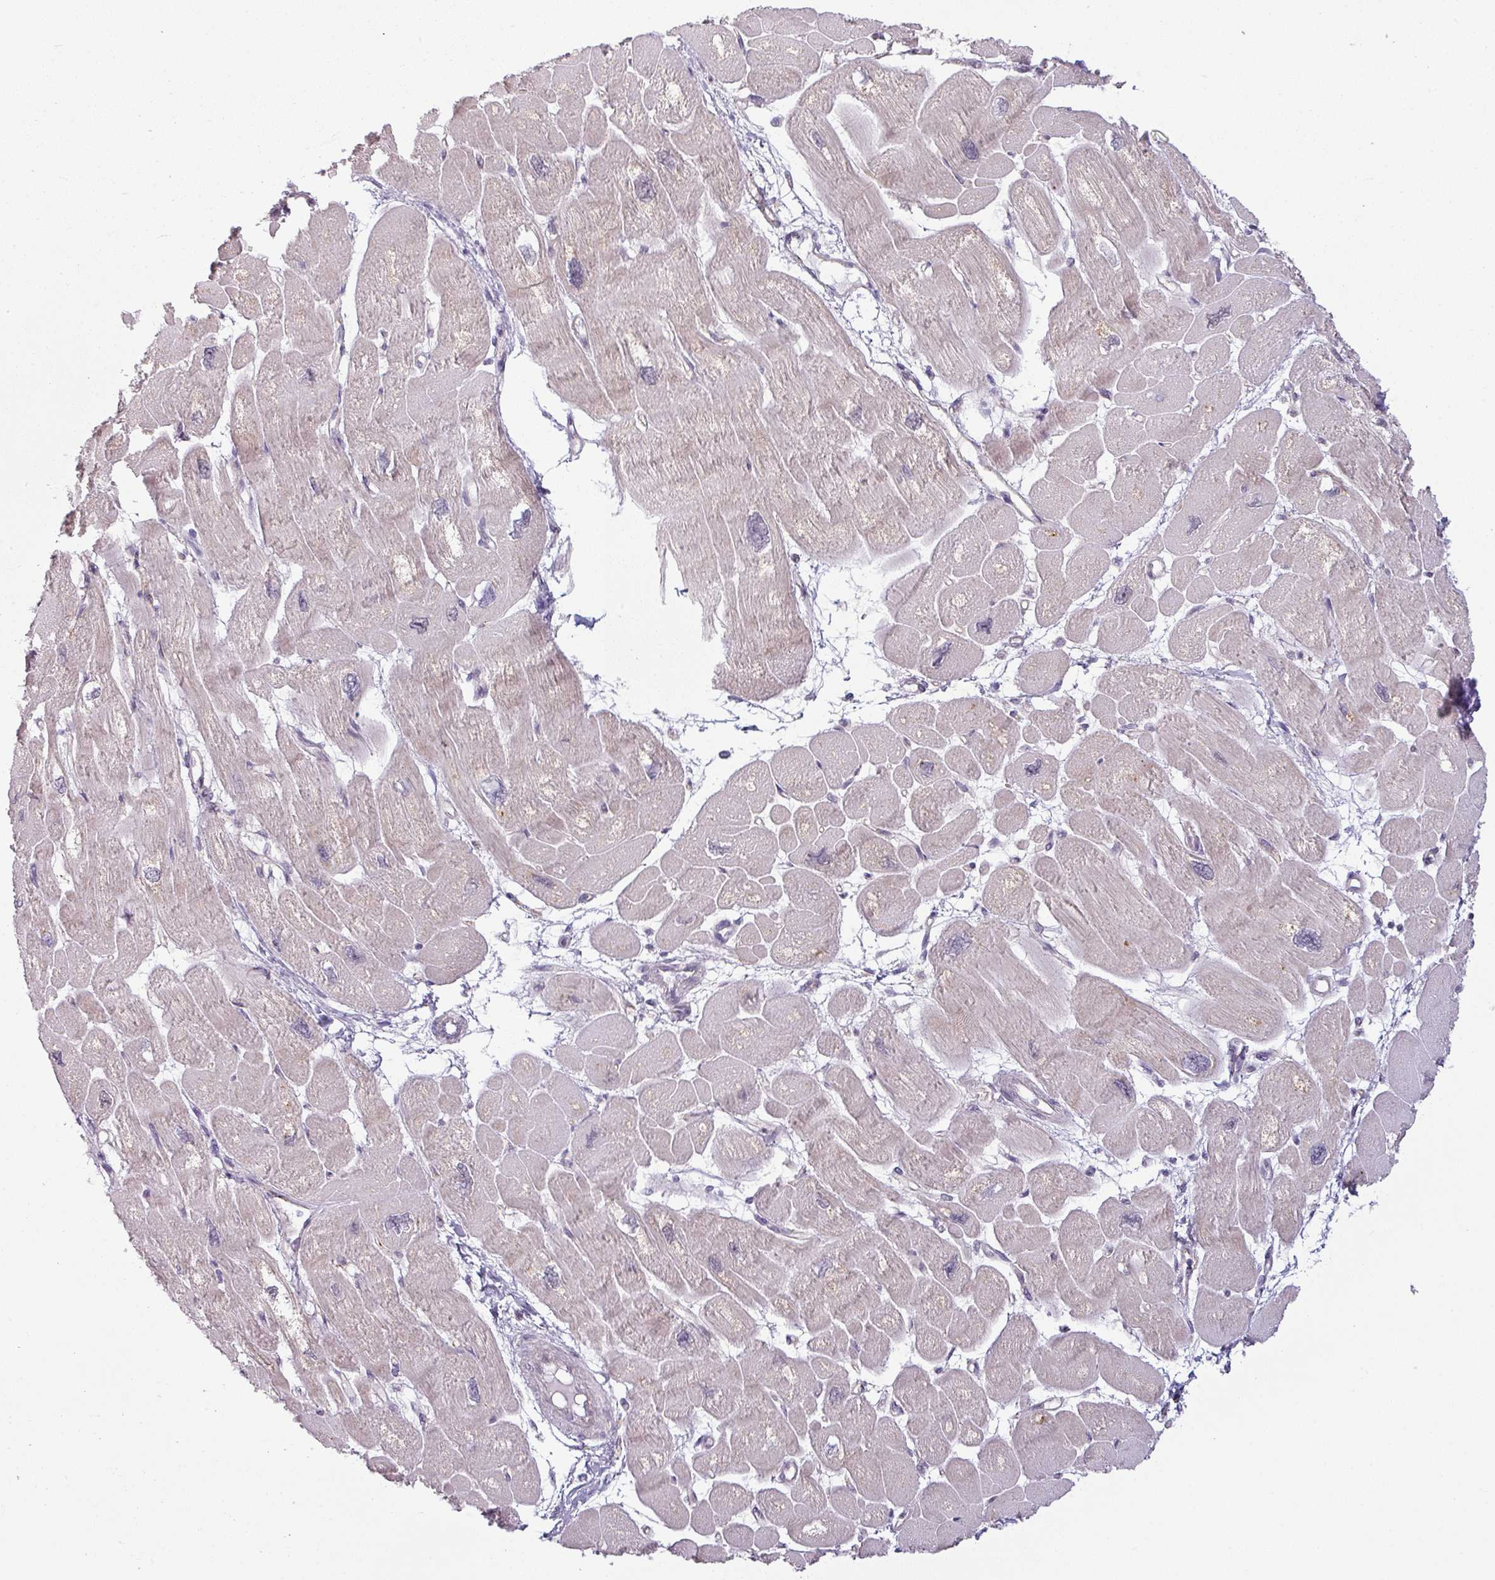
{"staining": {"intensity": "weak", "quantity": "25%-75%", "location": "cytoplasmic/membranous,nuclear"}, "tissue": "heart muscle", "cell_type": "Cardiomyocytes", "image_type": "normal", "snomed": [{"axis": "morphology", "description": "Normal tissue, NOS"}, {"axis": "topography", "description": "Heart"}], "caption": "Immunohistochemistry of normal human heart muscle demonstrates low levels of weak cytoplasmic/membranous,nuclear positivity in about 25%-75% of cardiomyocytes. The protein of interest is stained brown, and the nuclei are stained in blue (DAB IHC with brightfield microscopy, high magnification).", "gene": "CCDC144A", "patient": {"sex": "male", "age": 42}}